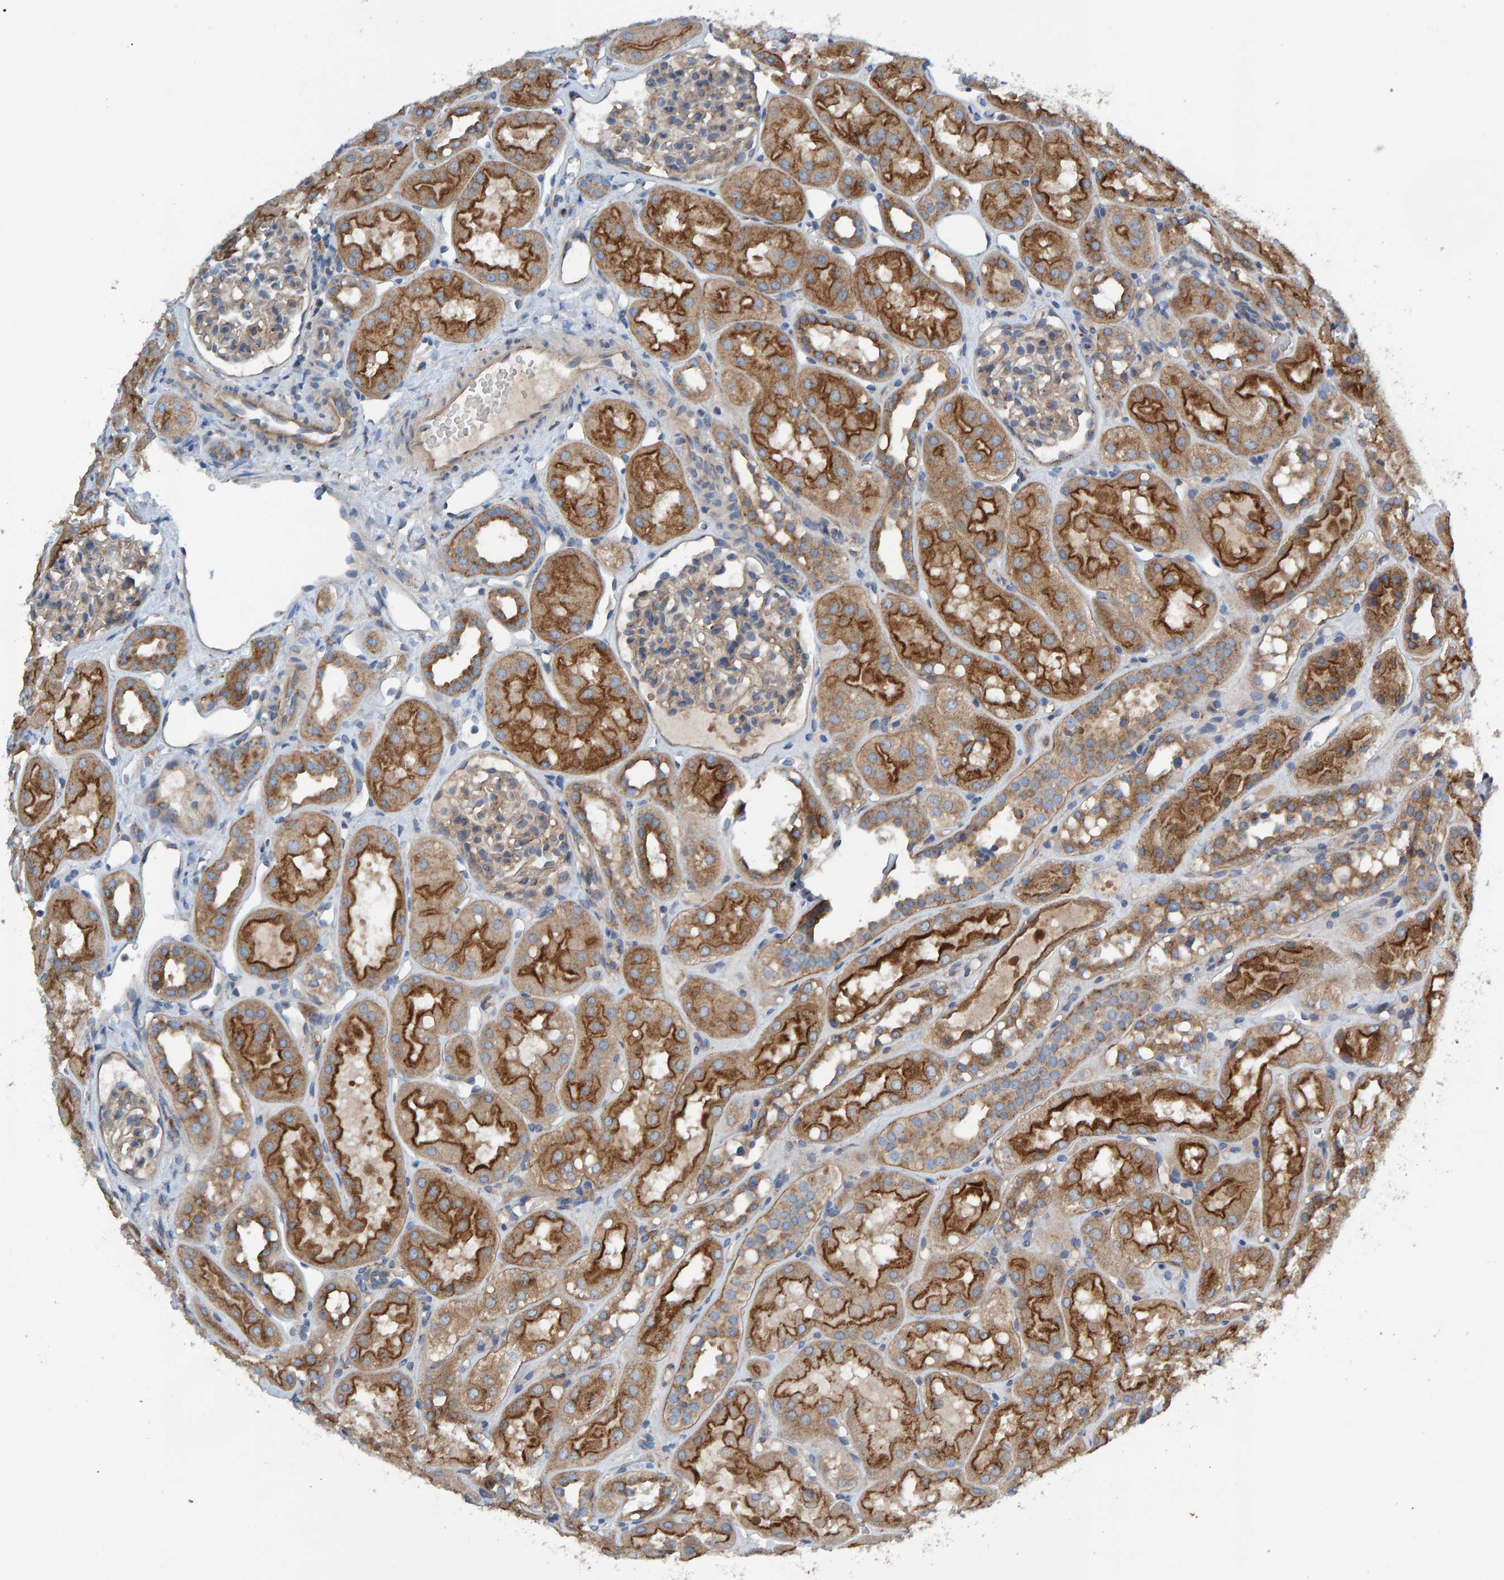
{"staining": {"intensity": "weak", "quantity": ">75%", "location": "cytoplasmic/membranous"}, "tissue": "kidney", "cell_type": "Cells in glomeruli", "image_type": "normal", "snomed": [{"axis": "morphology", "description": "Normal tissue, NOS"}, {"axis": "topography", "description": "Kidney"}], "caption": "IHC histopathology image of unremarkable kidney: human kidney stained using IHC exhibits low levels of weak protein expression localized specifically in the cytoplasmic/membranous of cells in glomeruli, appearing as a cytoplasmic/membranous brown color.", "gene": "MKLN1", "patient": {"sex": "male", "age": 16}}